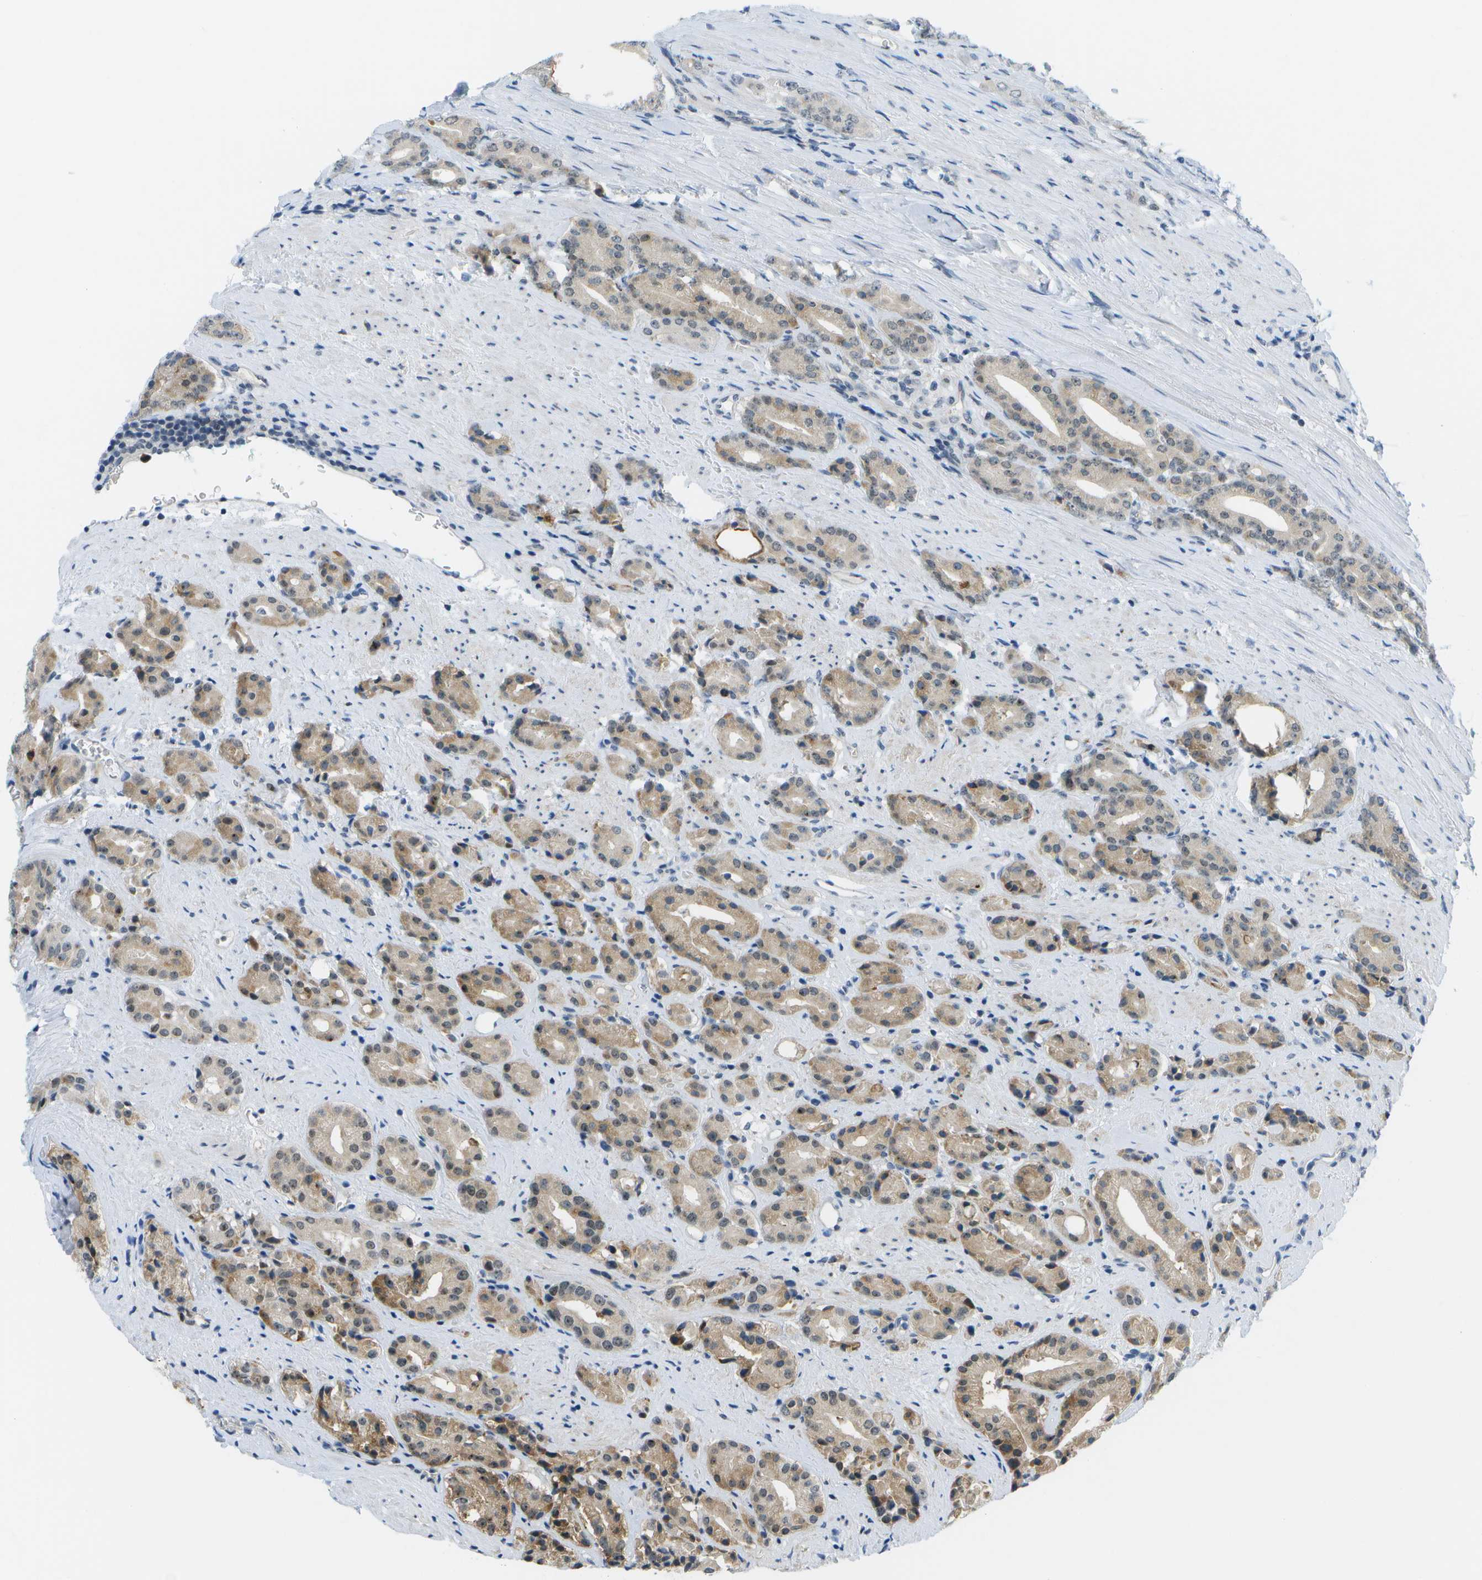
{"staining": {"intensity": "moderate", "quantity": "<25%", "location": "cytoplasmic/membranous,nuclear"}, "tissue": "prostate cancer", "cell_type": "Tumor cells", "image_type": "cancer", "snomed": [{"axis": "morphology", "description": "Adenocarcinoma, High grade"}, {"axis": "topography", "description": "Prostate"}], "caption": "Immunohistochemical staining of high-grade adenocarcinoma (prostate) displays low levels of moderate cytoplasmic/membranous and nuclear staining in about <25% of tumor cells.", "gene": "PITHD1", "patient": {"sex": "male", "age": 71}}